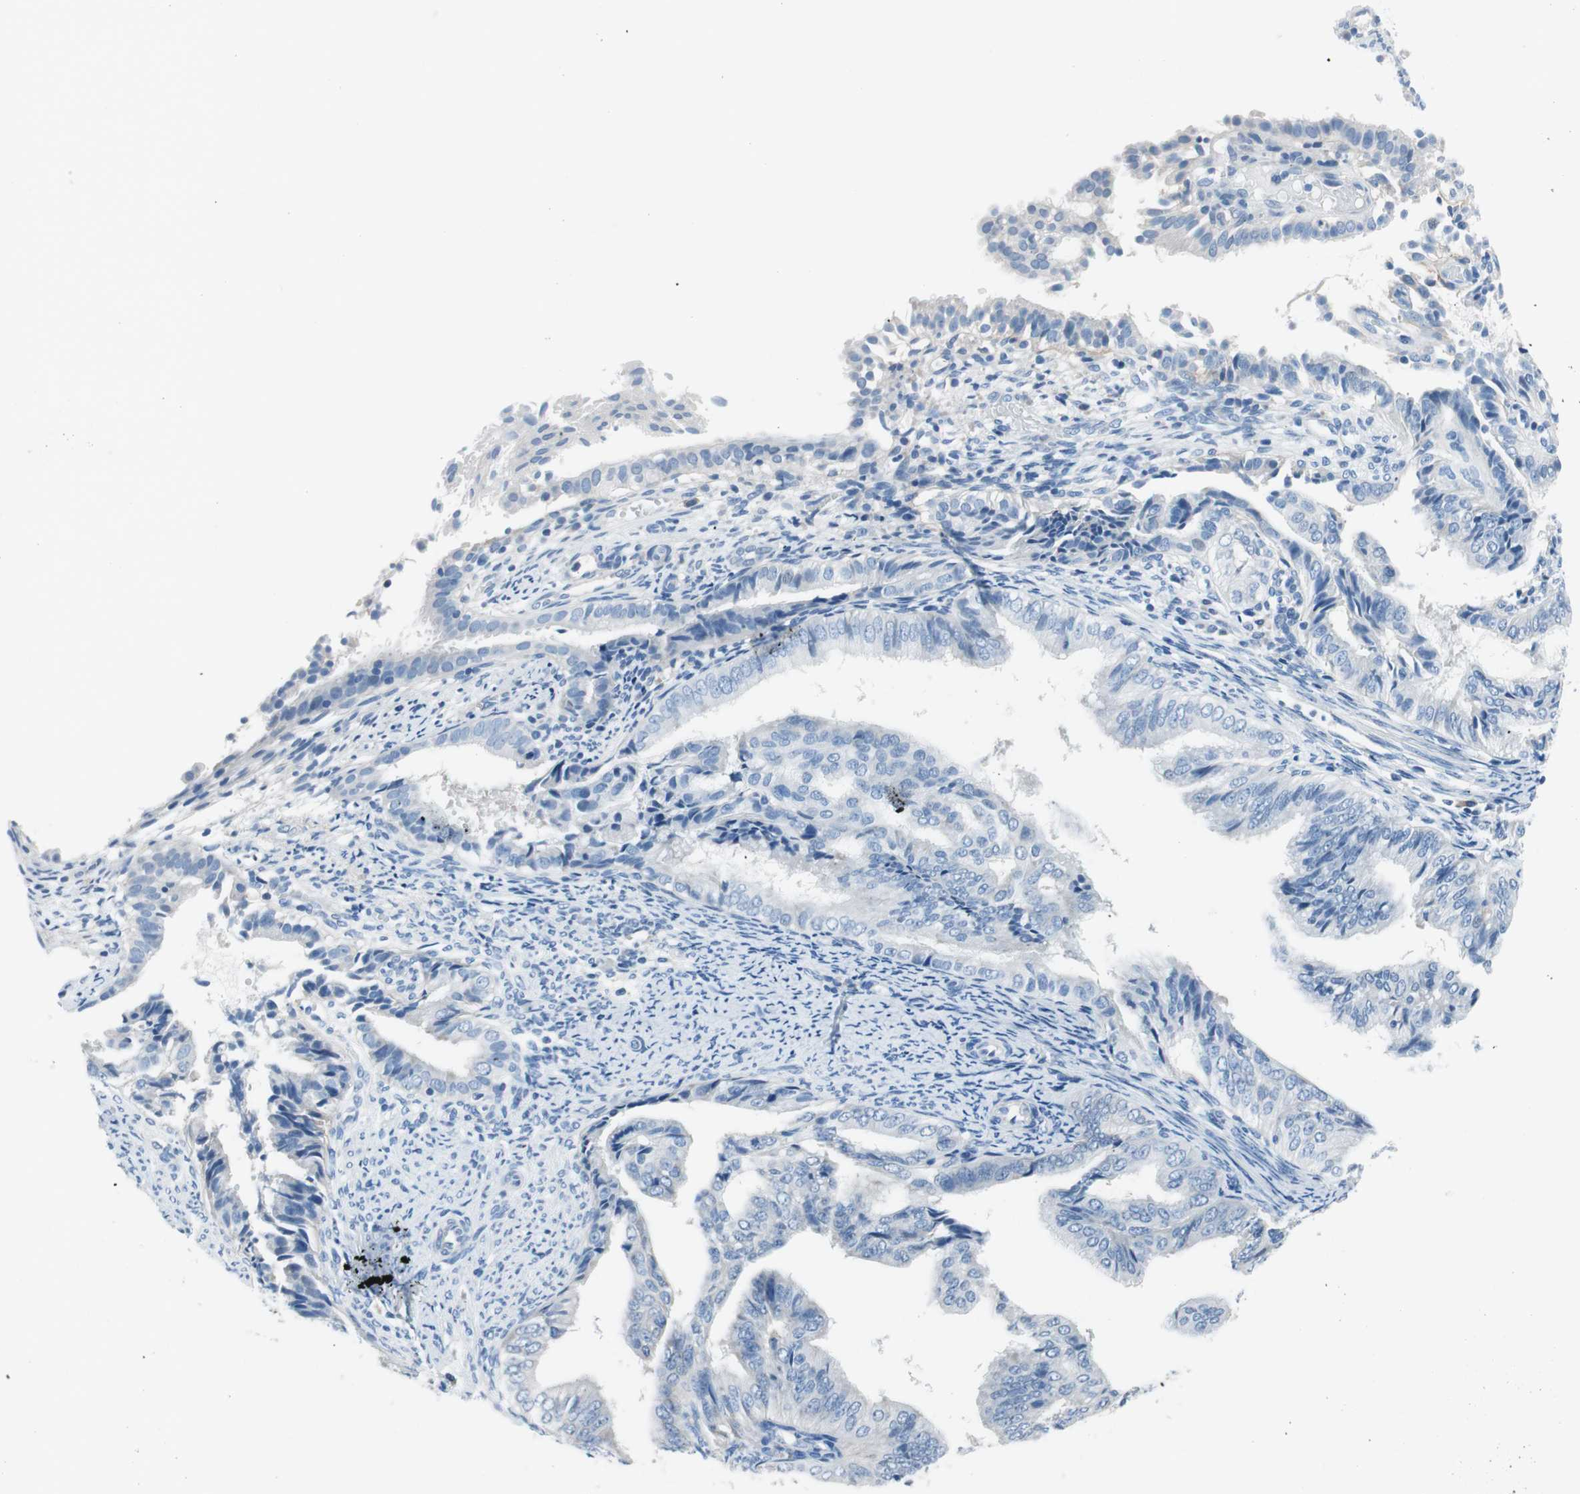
{"staining": {"intensity": "negative", "quantity": "none", "location": "none"}, "tissue": "endometrial cancer", "cell_type": "Tumor cells", "image_type": "cancer", "snomed": [{"axis": "morphology", "description": "Adenocarcinoma, NOS"}, {"axis": "topography", "description": "Endometrium"}], "caption": "Immunohistochemistry image of human adenocarcinoma (endometrial) stained for a protein (brown), which exhibits no expression in tumor cells. (DAB (3,3'-diaminobenzidine) IHC with hematoxylin counter stain).", "gene": "EVA1A", "patient": {"sex": "female", "age": 58}}